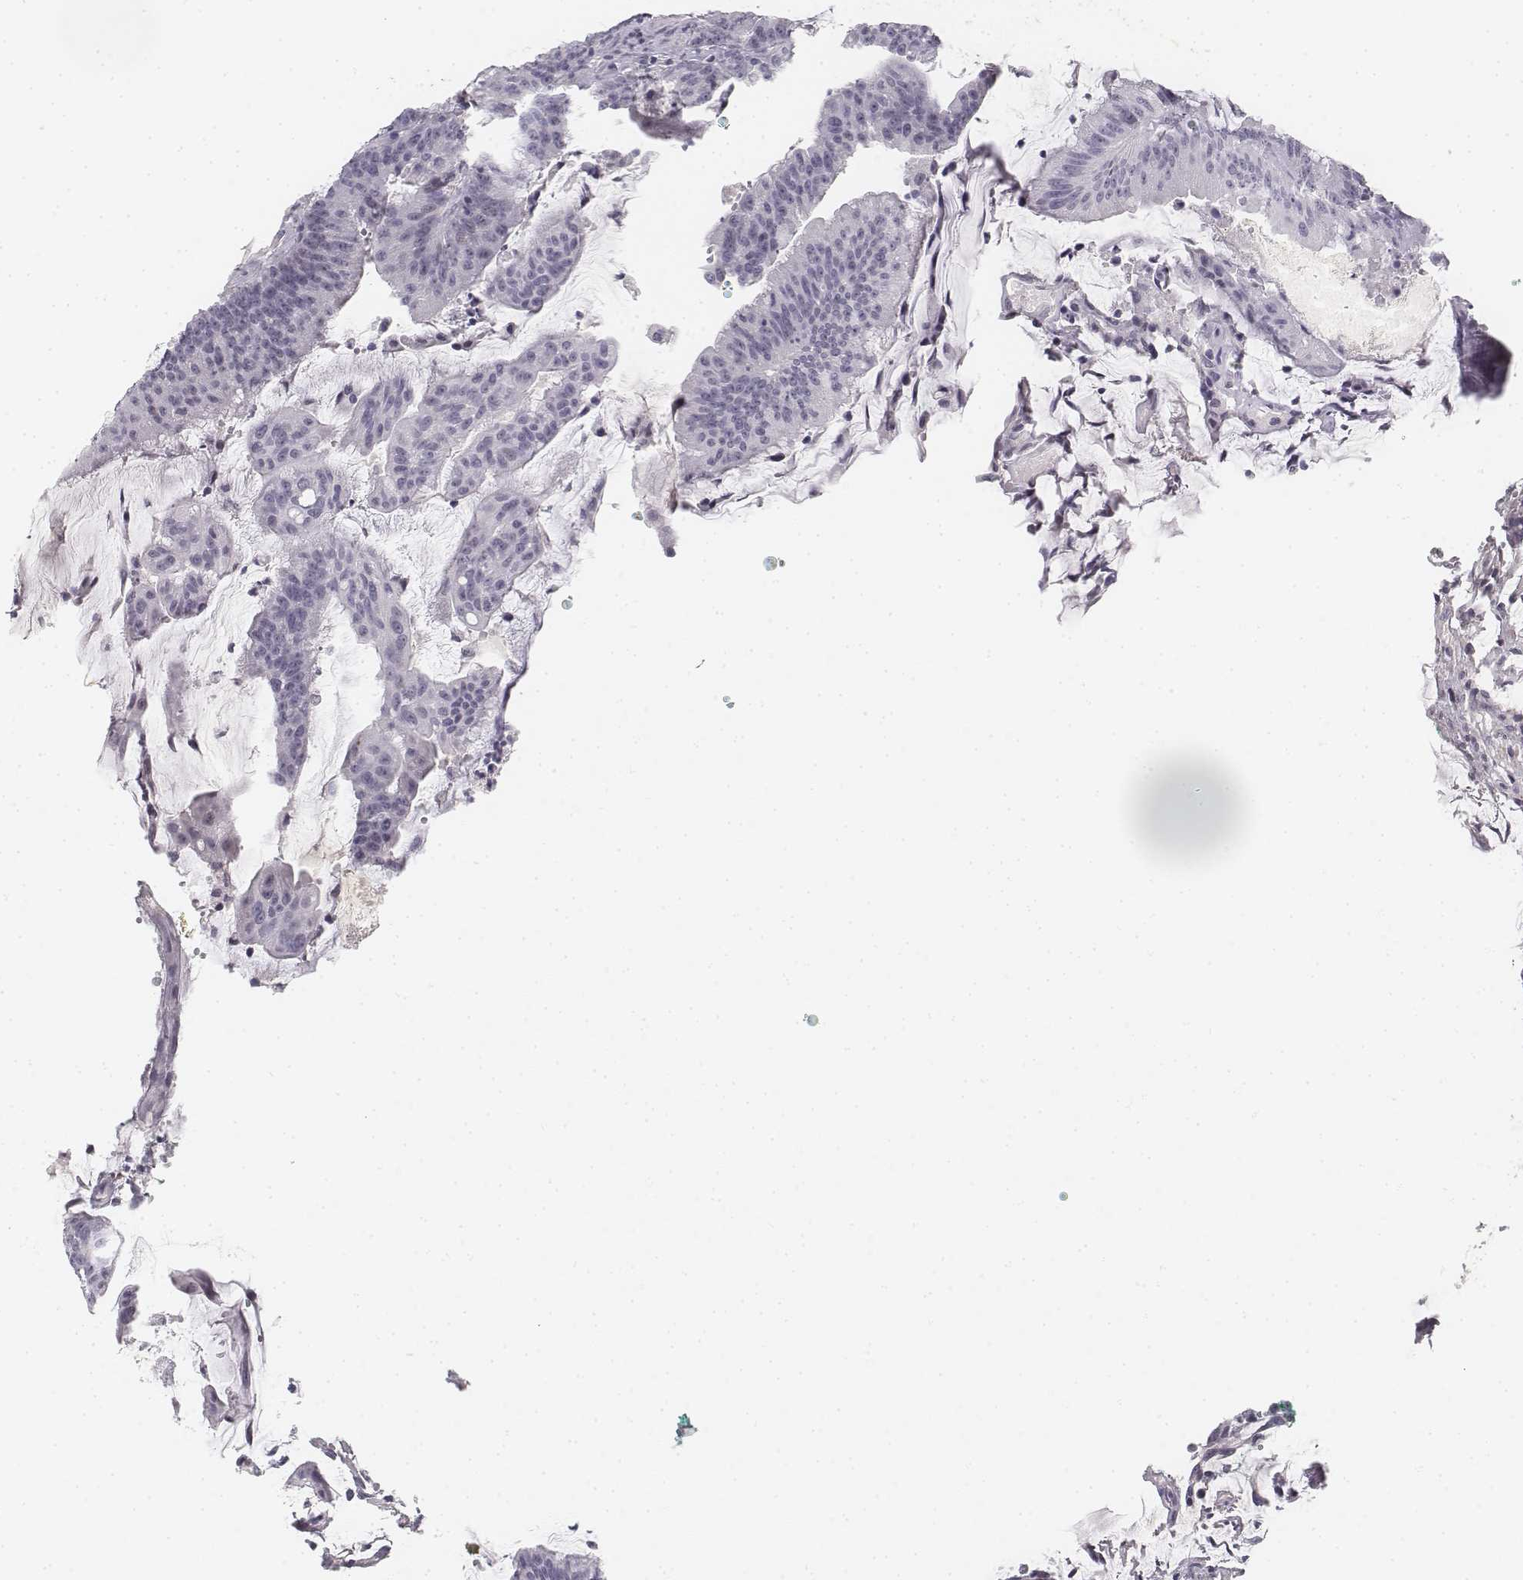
{"staining": {"intensity": "negative", "quantity": "none", "location": "none"}, "tissue": "colorectal cancer", "cell_type": "Tumor cells", "image_type": "cancer", "snomed": [{"axis": "morphology", "description": "Adenocarcinoma, NOS"}, {"axis": "topography", "description": "Colon"}], "caption": "Immunohistochemistry histopathology image of neoplastic tissue: human colorectal adenocarcinoma stained with DAB (3,3'-diaminobenzidine) exhibits no significant protein staining in tumor cells.", "gene": "KRT84", "patient": {"sex": "female", "age": 78}}